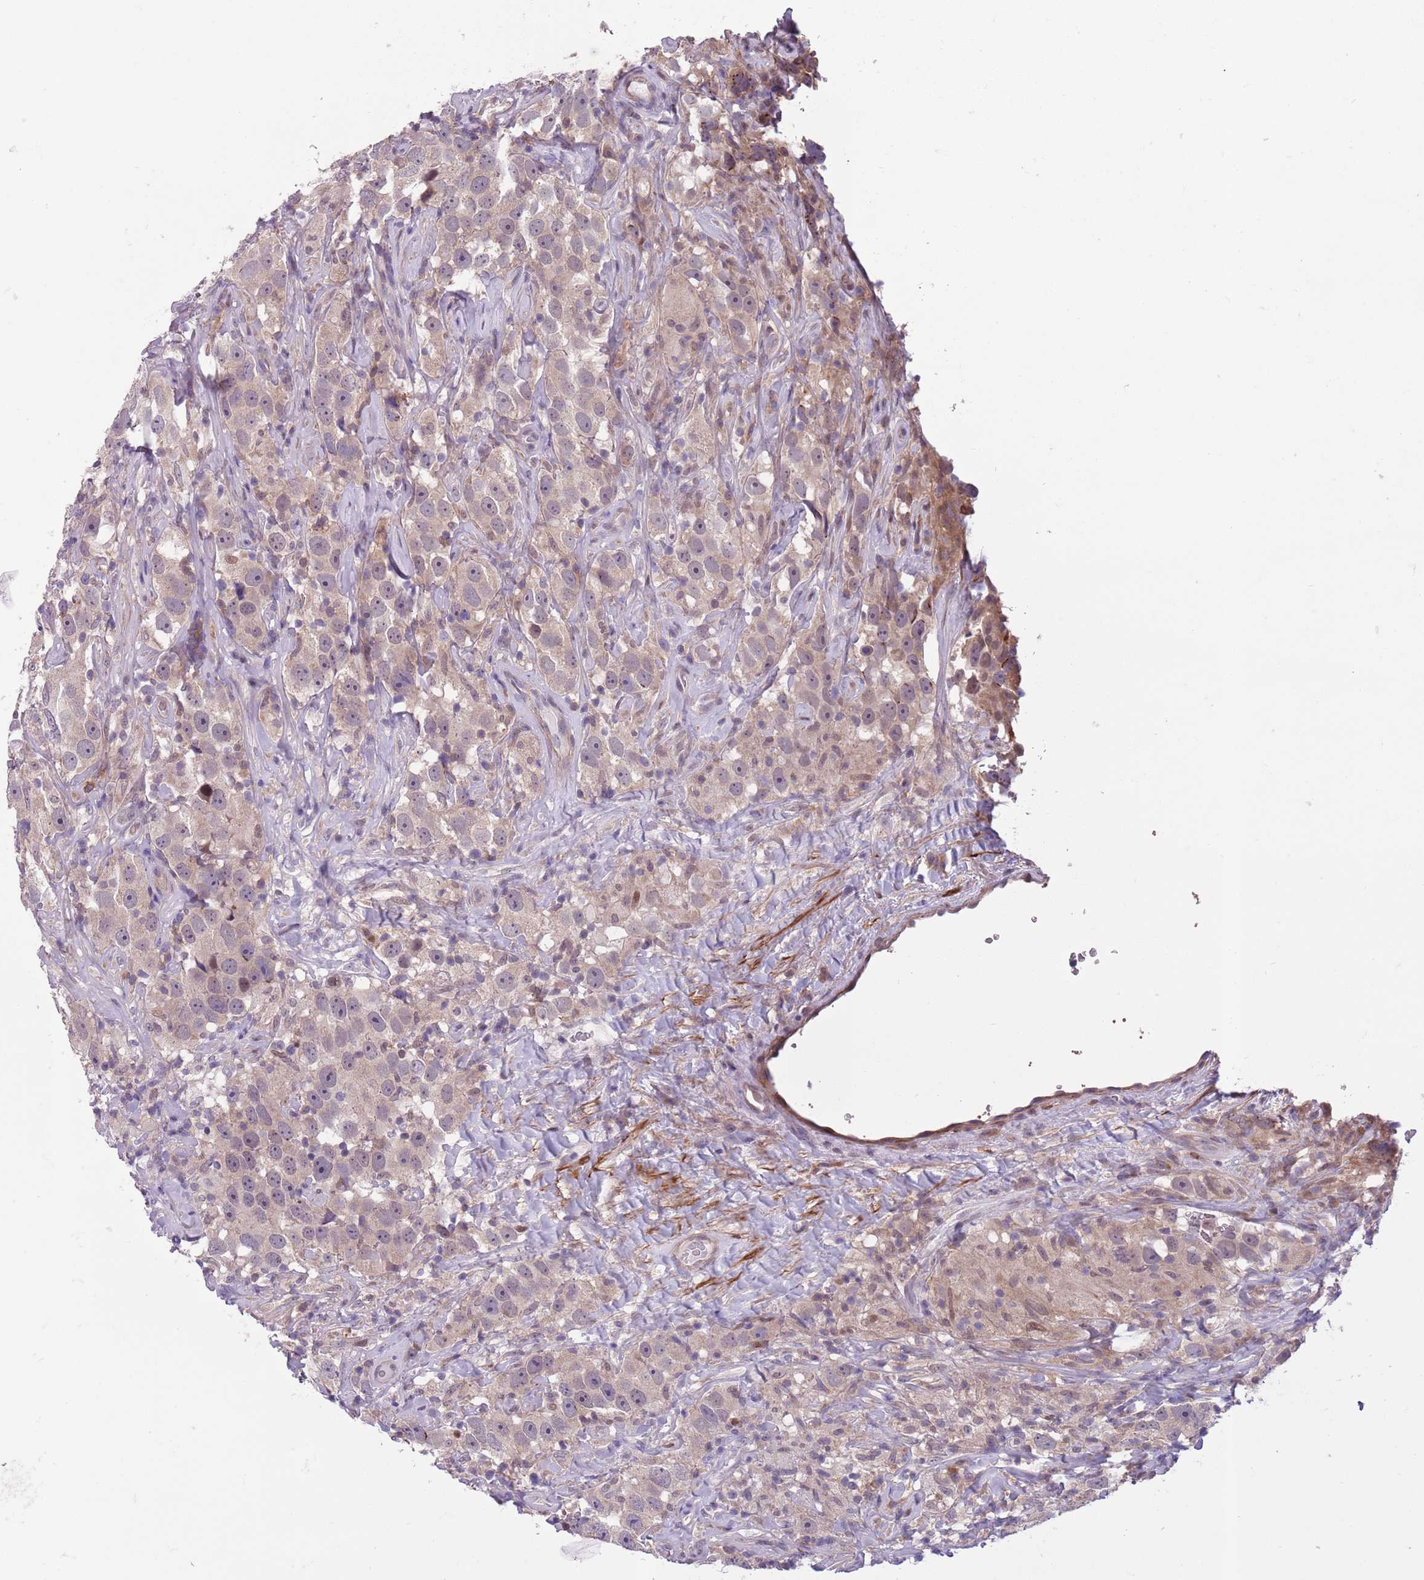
{"staining": {"intensity": "weak", "quantity": "25%-75%", "location": "cytoplasmic/membranous"}, "tissue": "testis cancer", "cell_type": "Tumor cells", "image_type": "cancer", "snomed": [{"axis": "morphology", "description": "Seminoma, NOS"}, {"axis": "topography", "description": "Testis"}], "caption": "An IHC photomicrograph of tumor tissue is shown. Protein staining in brown shows weak cytoplasmic/membranous positivity in seminoma (testis) within tumor cells.", "gene": "JAML", "patient": {"sex": "male", "age": 49}}